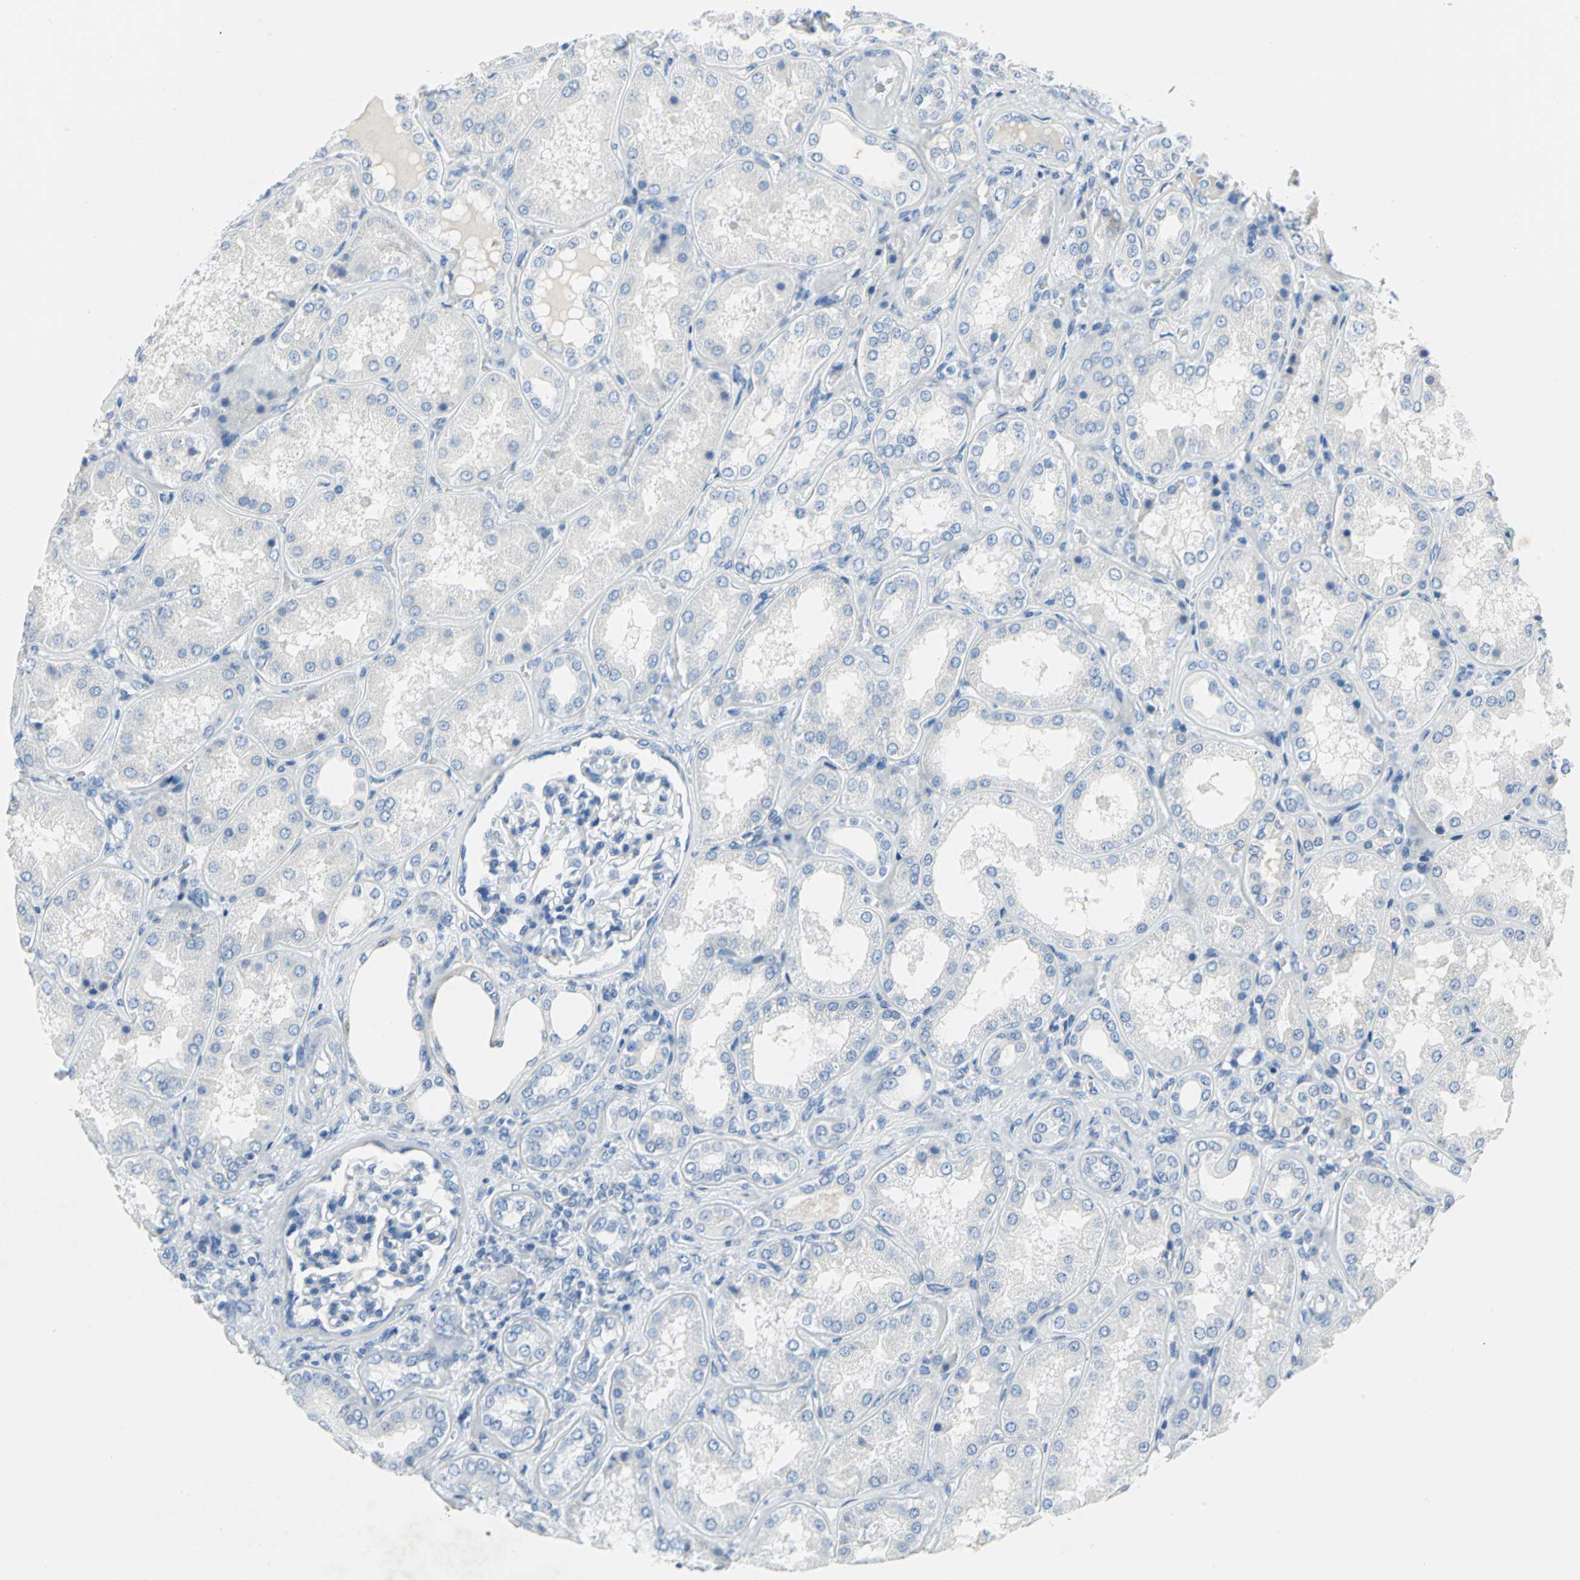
{"staining": {"intensity": "negative", "quantity": "none", "location": "none"}, "tissue": "kidney", "cell_type": "Cells in glomeruli", "image_type": "normal", "snomed": [{"axis": "morphology", "description": "Normal tissue, NOS"}, {"axis": "topography", "description": "Kidney"}], "caption": "IHC of benign kidney reveals no staining in cells in glomeruli. (Brightfield microscopy of DAB immunohistochemistry (IHC) at high magnification).", "gene": "SFN", "patient": {"sex": "female", "age": 56}}